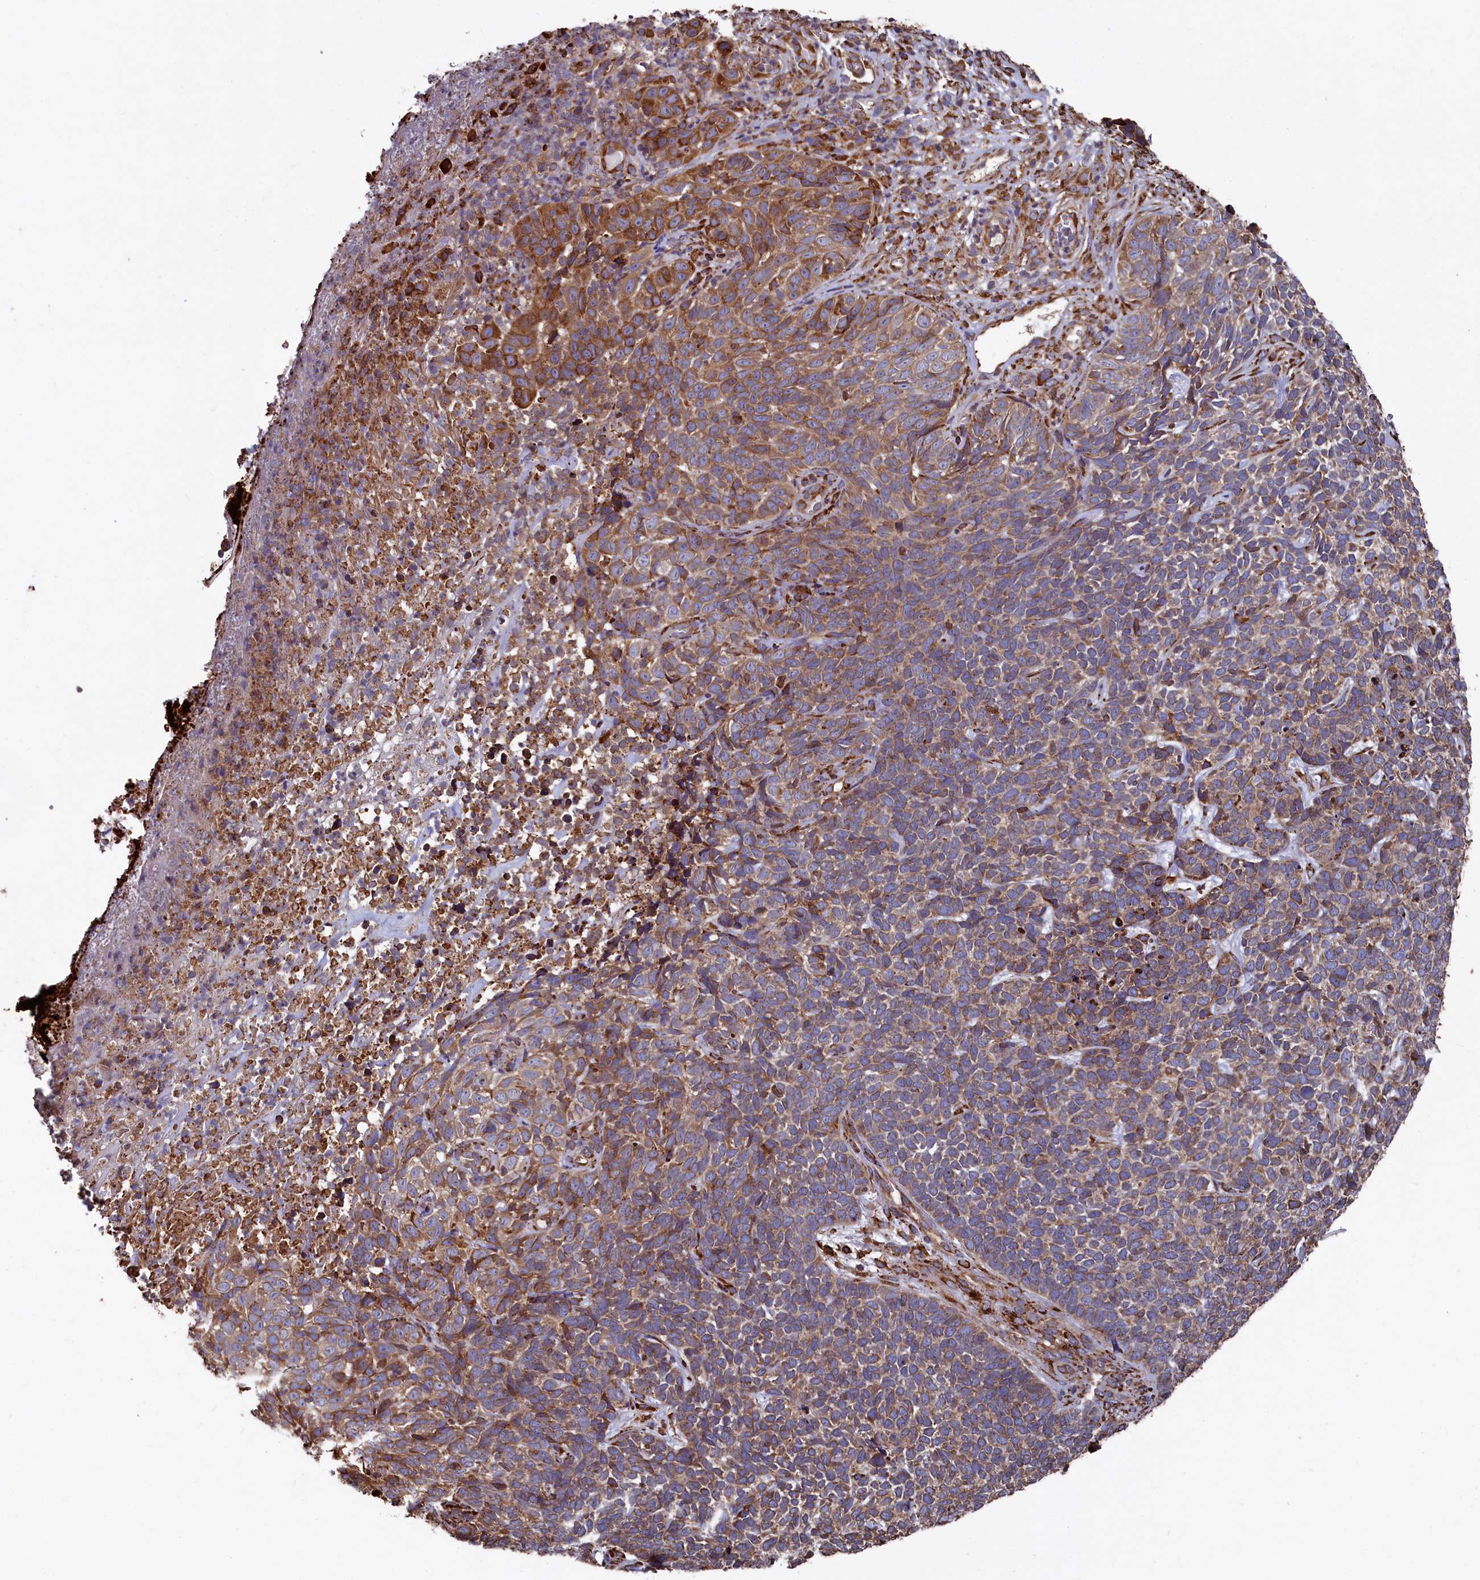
{"staining": {"intensity": "moderate", "quantity": "25%-75%", "location": "cytoplasmic/membranous"}, "tissue": "skin cancer", "cell_type": "Tumor cells", "image_type": "cancer", "snomed": [{"axis": "morphology", "description": "Basal cell carcinoma"}, {"axis": "topography", "description": "Skin"}], "caption": "Immunohistochemical staining of skin cancer (basal cell carcinoma) reveals medium levels of moderate cytoplasmic/membranous staining in about 25%-75% of tumor cells. (DAB (3,3'-diaminobenzidine) IHC, brown staining for protein, blue staining for nuclei).", "gene": "NEURL1B", "patient": {"sex": "female", "age": 84}}